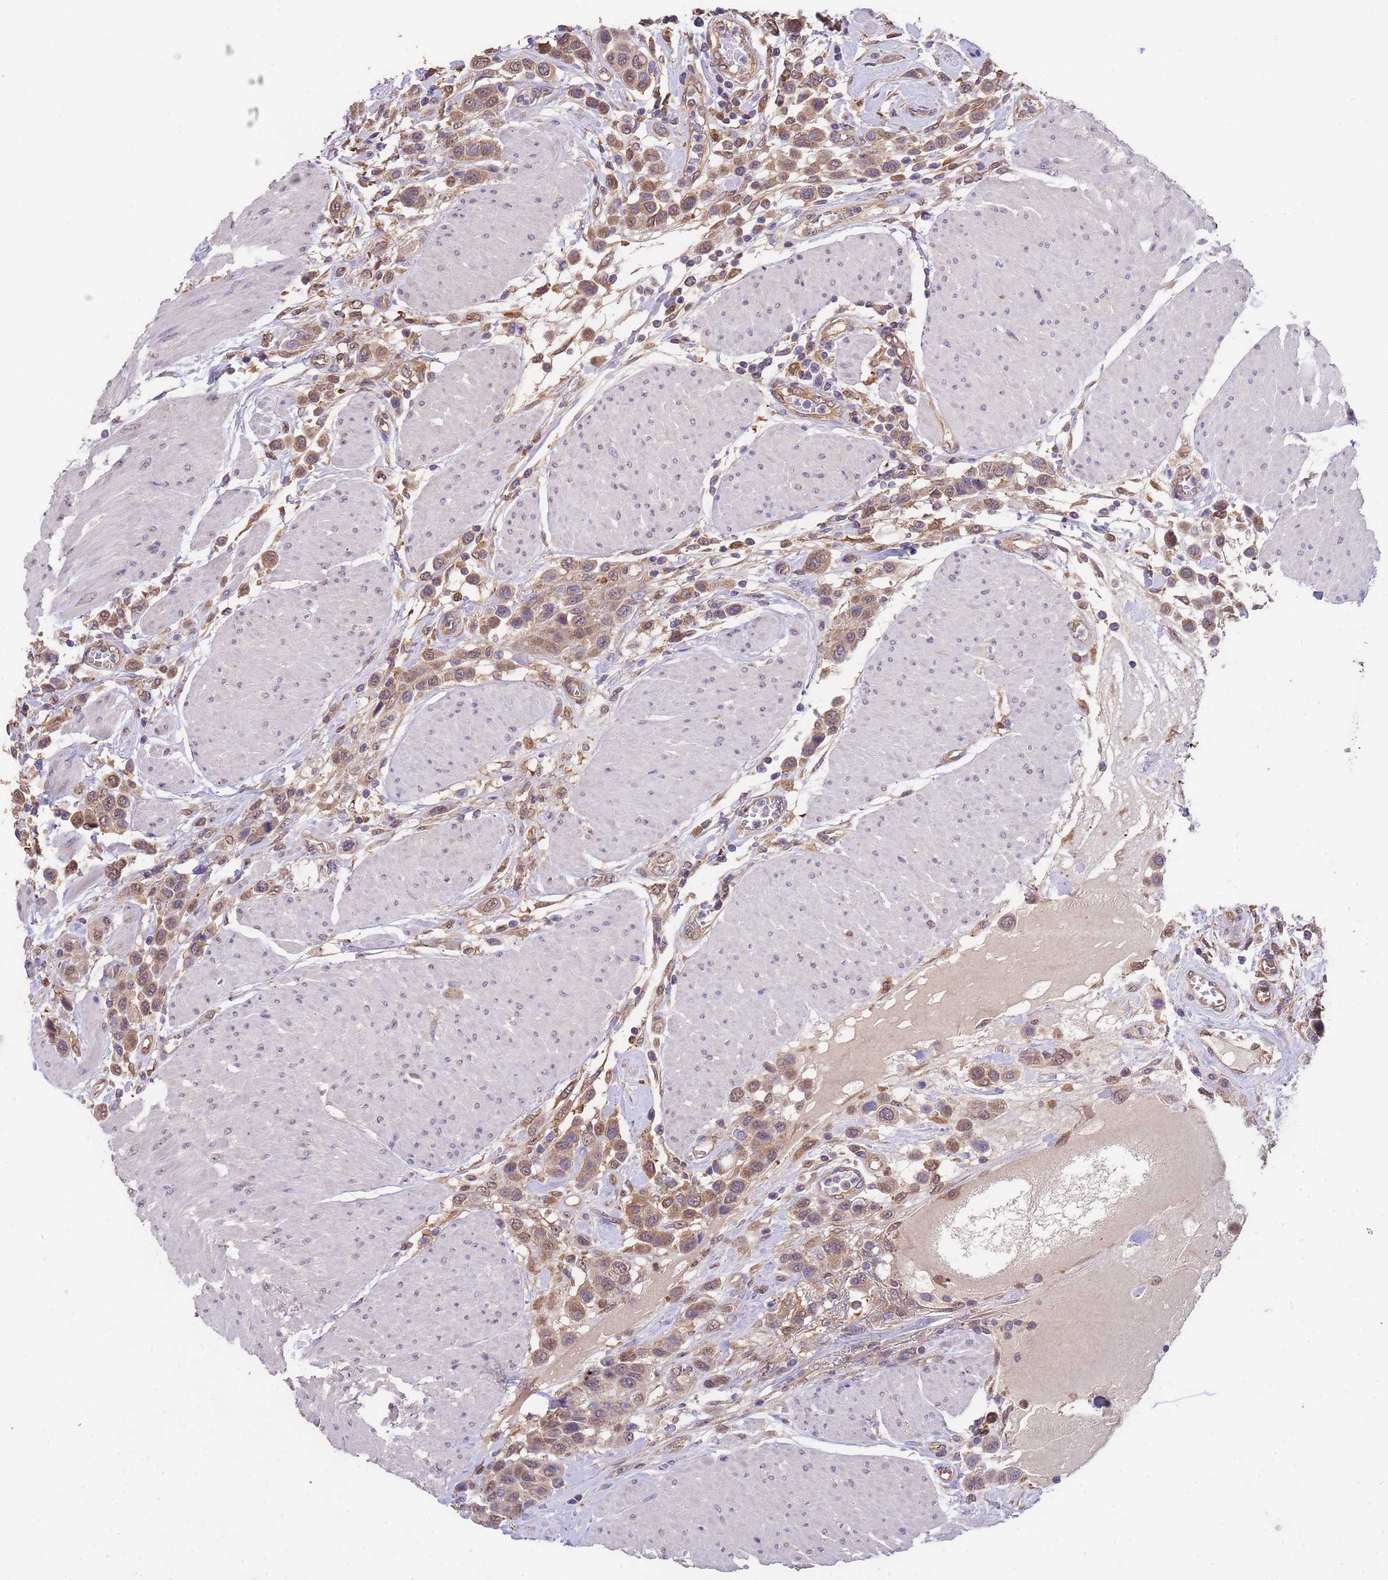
{"staining": {"intensity": "moderate", "quantity": ">75%", "location": "cytoplasmic/membranous"}, "tissue": "urothelial cancer", "cell_type": "Tumor cells", "image_type": "cancer", "snomed": [{"axis": "morphology", "description": "Urothelial carcinoma, High grade"}, {"axis": "topography", "description": "Urinary bladder"}], "caption": "Immunohistochemical staining of urothelial cancer reveals medium levels of moderate cytoplasmic/membranous expression in approximately >75% of tumor cells.", "gene": "NPHP1", "patient": {"sex": "male", "age": 50}}